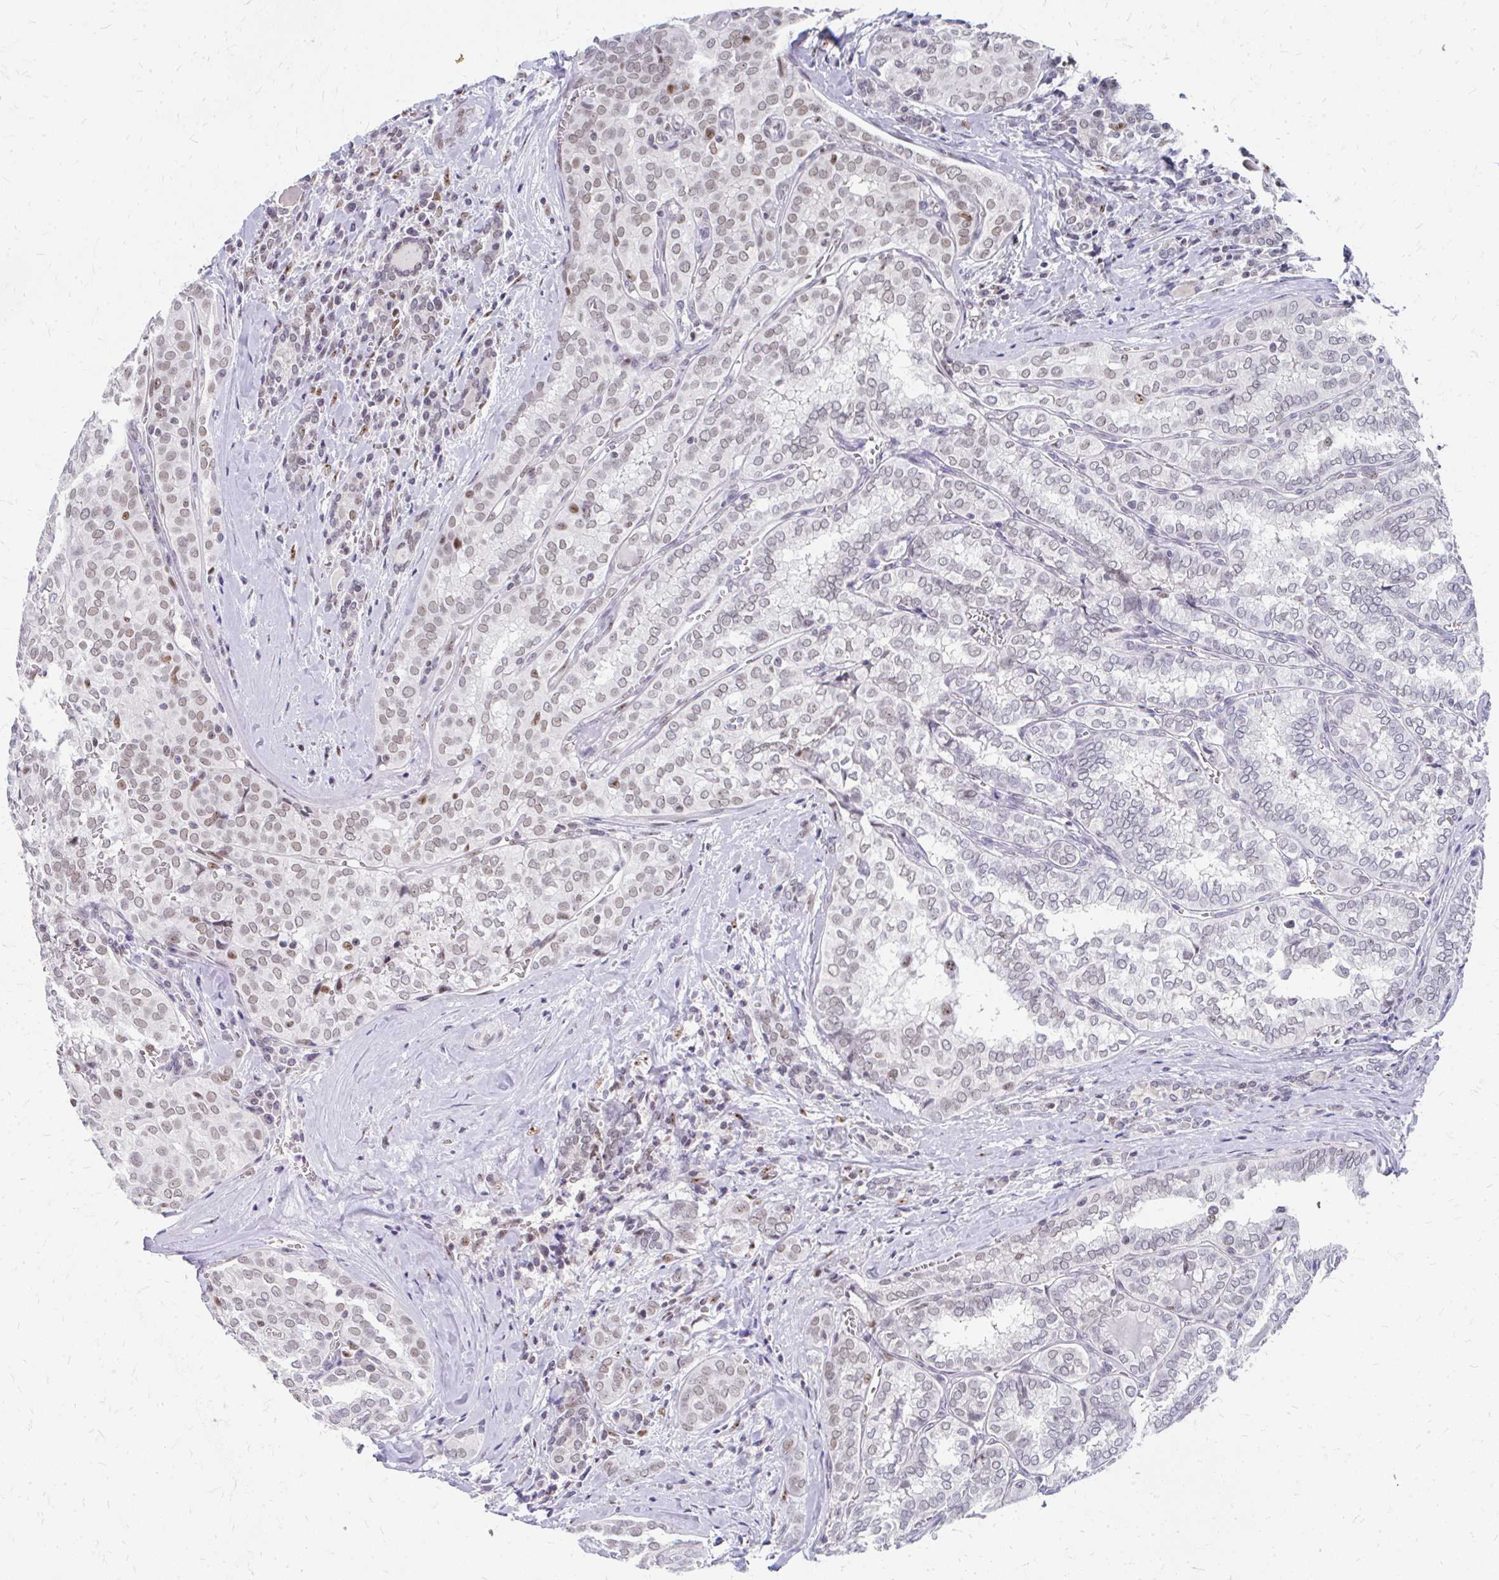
{"staining": {"intensity": "weak", "quantity": "25%-75%", "location": "nuclear"}, "tissue": "thyroid cancer", "cell_type": "Tumor cells", "image_type": "cancer", "snomed": [{"axis": "morphology", "description": "Papillary adenocarcinoma, NOS"}, {"axis": "topography", "description": "Thyroid gland"}], "caption": "DAB immunohistochemical staining of human thyroid papillary adenocarcinoma reveals weak nuclear protein positivity in approximately 25%-75% of tumor cells.", "gene": "GTF2H1", "patient": {"sex": "female", "age": 30}}